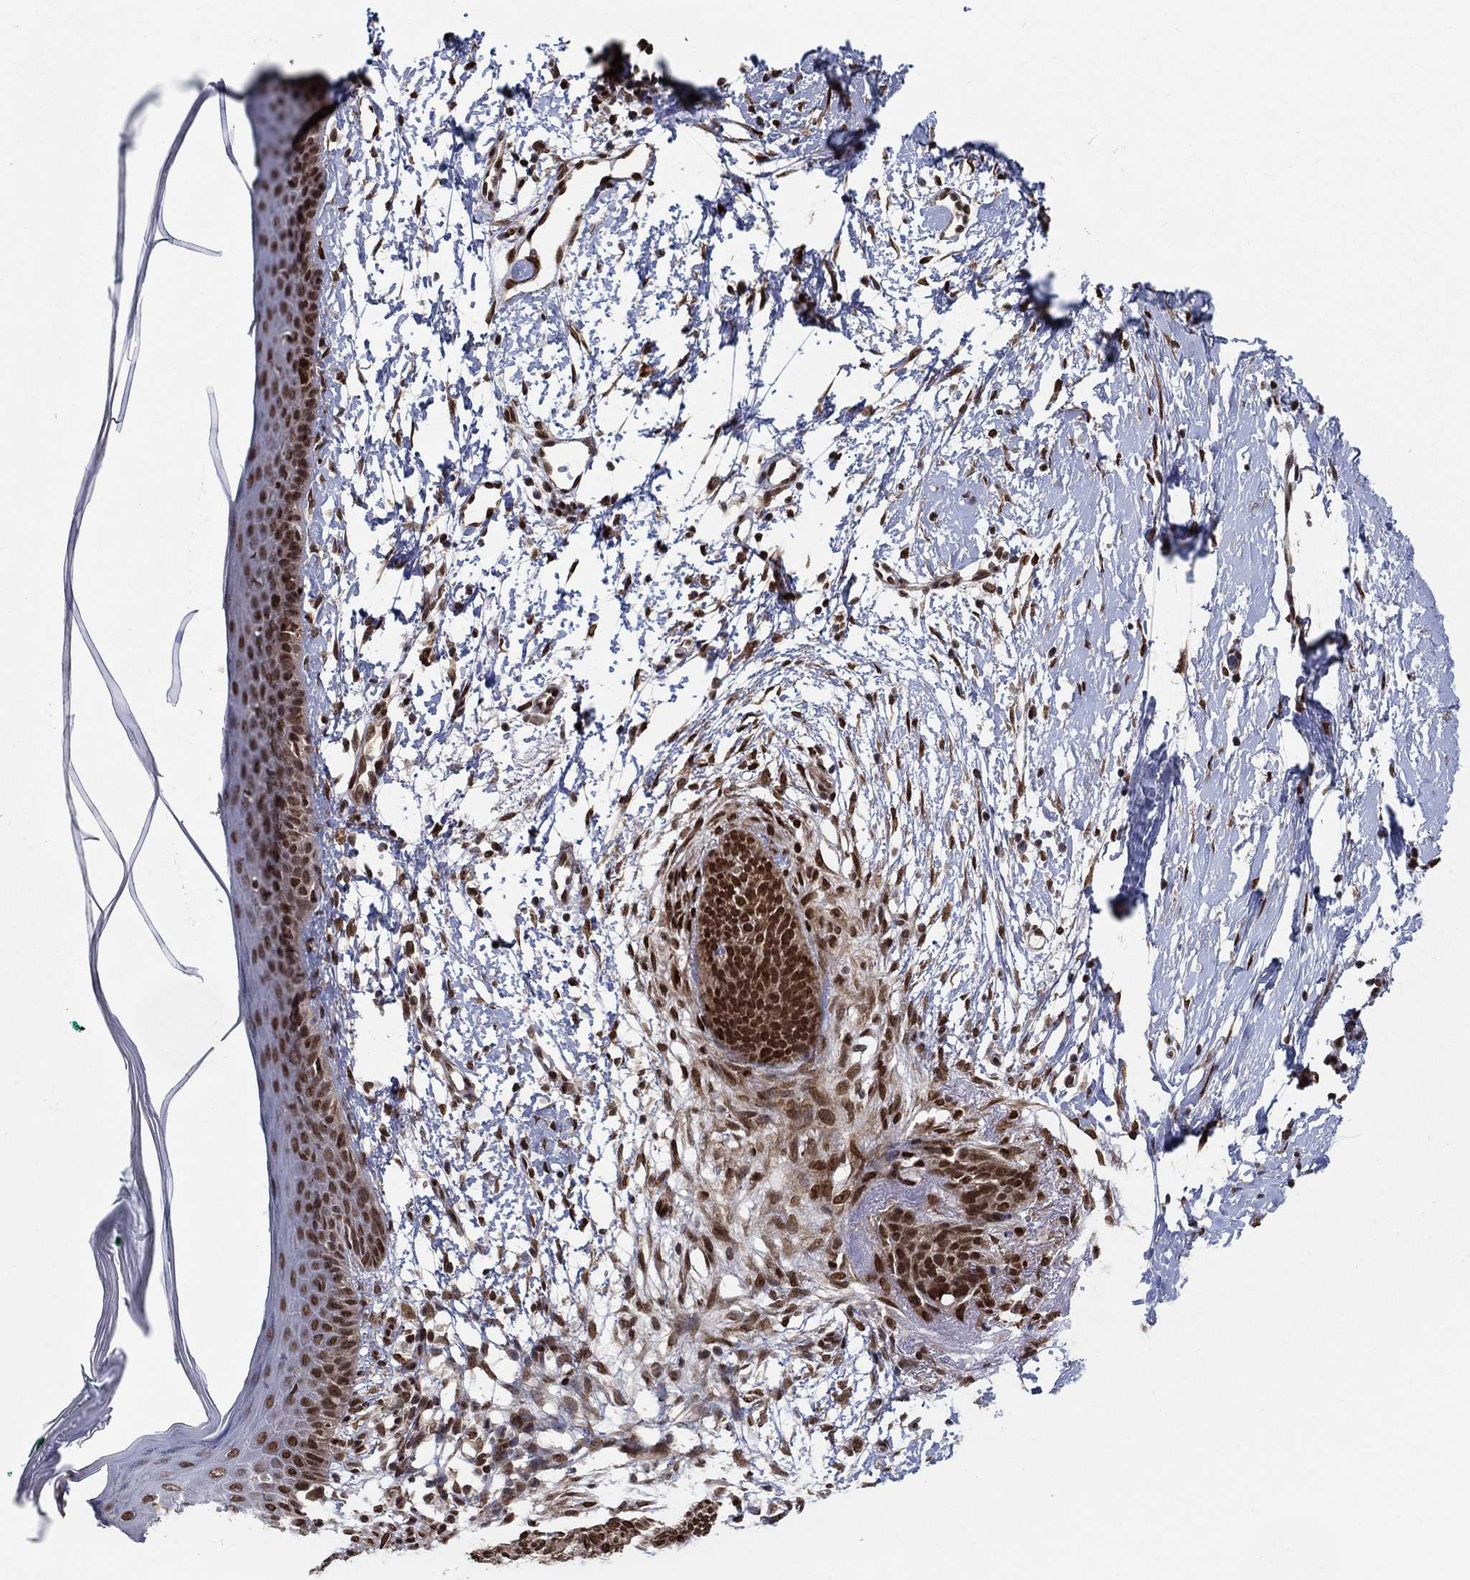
{"staining": {"intensity": "strong", "quantity": ">75%", "location": "nuclear"}, "tissue": "skin cancer", "cell_type": "Tumor cells", "image_type": "cancer", "snomed": [{"axis": "morphology", "description": "Normal tissue, NOS"}, {"axis": "morphology", "description": "Basal cell carcinoma"}, {"axis": "topography", "description": "Skin"}], "caption": "Strong nuclear positivity is appreciated in approximately >75% of tumor cells in skin cancer (basal cell carcinoma).", "gene": "CENPE", "patient": {"sex": "male", "age": 84}}